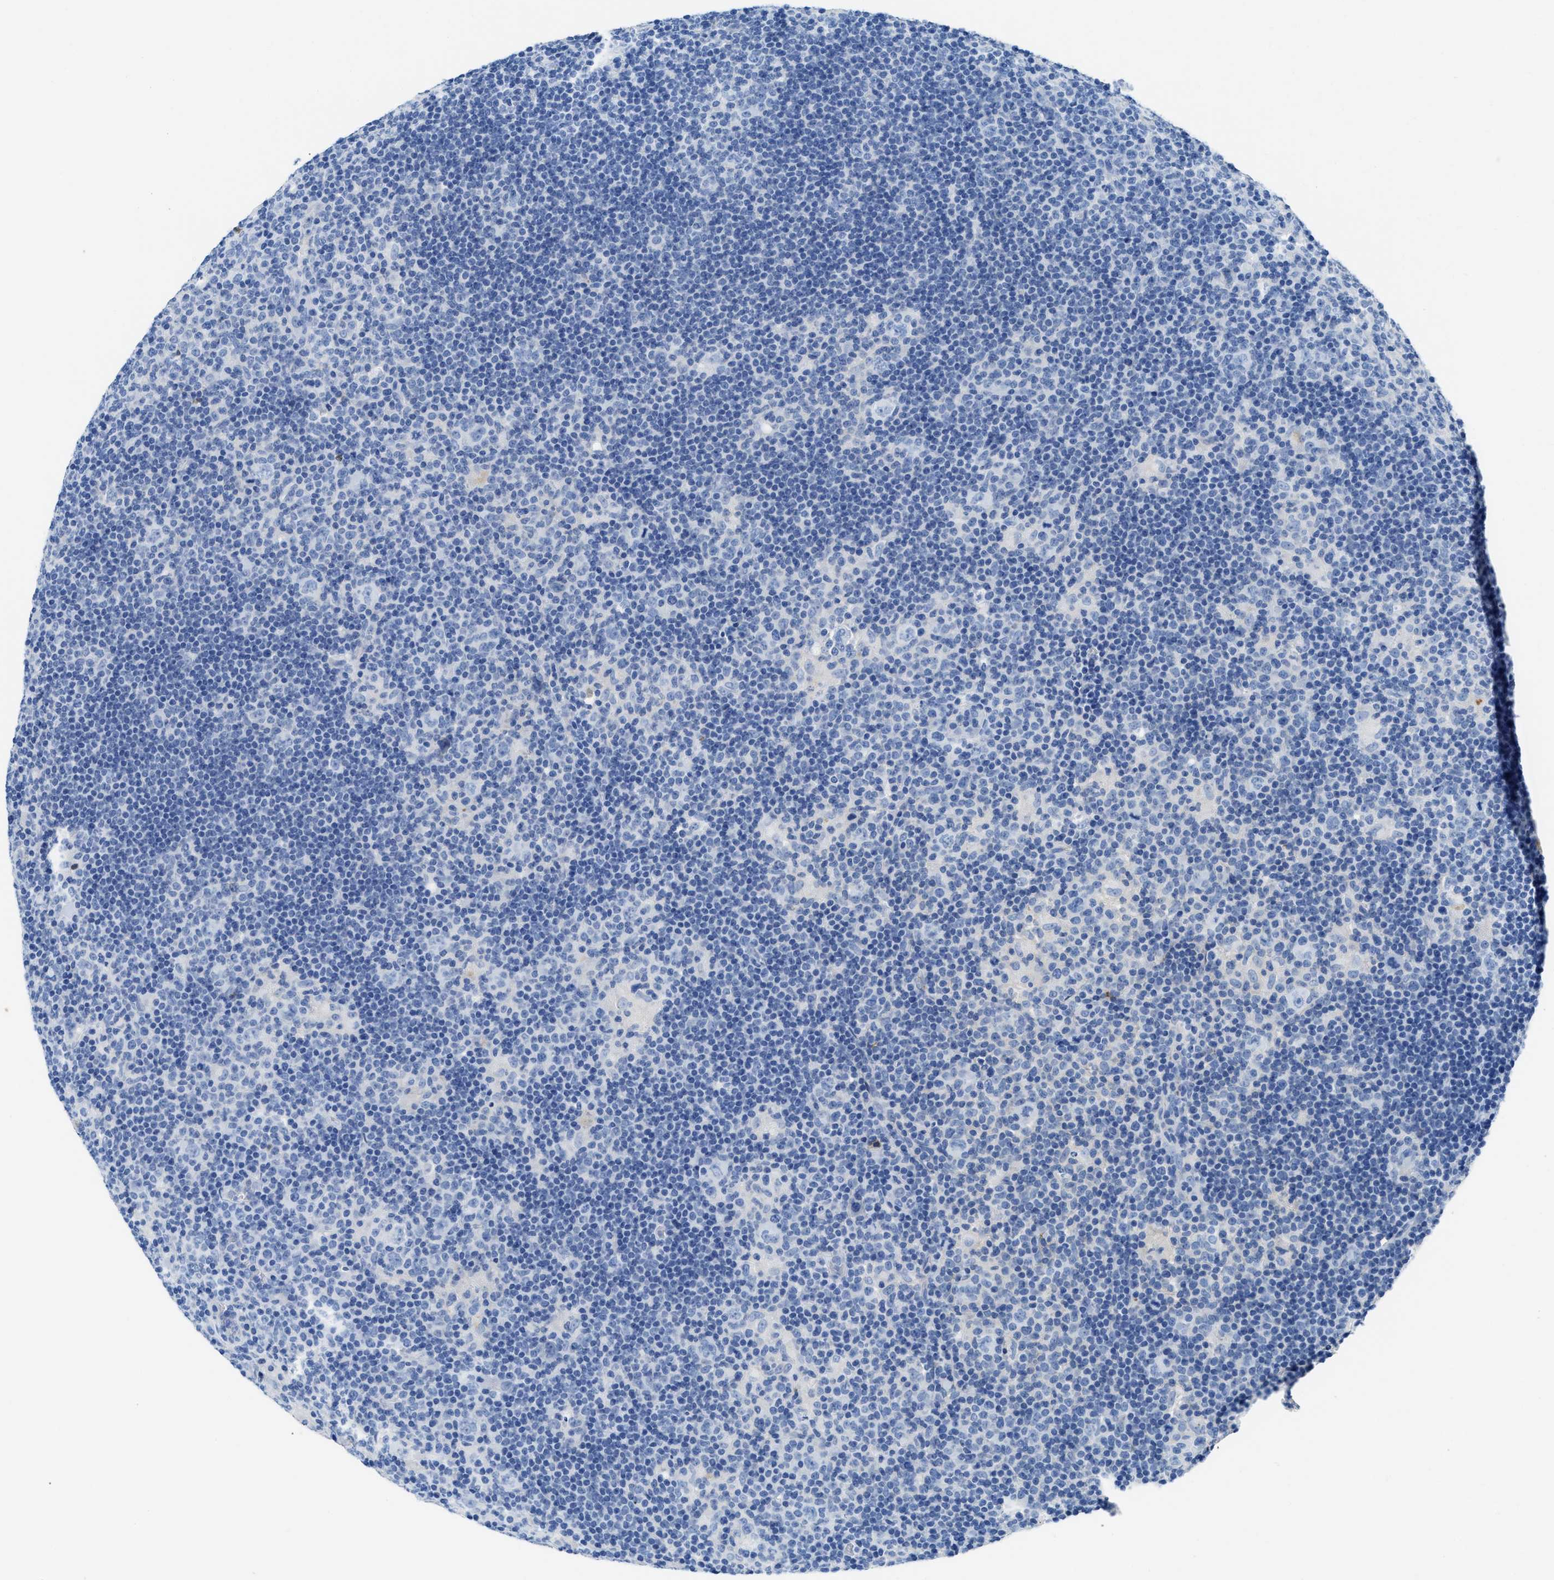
{"staining": {"intensity": "negative", "quantity": "none", "location": "none"}, "tissue": "lymphoma", "cell_type": "Tumor cells", "image_type": "cancer", "snomed": [{"axis": "morphology", "description": "Hodgkin's disease, NOS"}, {"axis": "topography", "description": "Lymph node"}], "caption": "Immunohistochemical staining of lymphoma shows no significant expression in tumor cells.", "gene": "GC", "patient": {"sex": "female", "age": 57}}